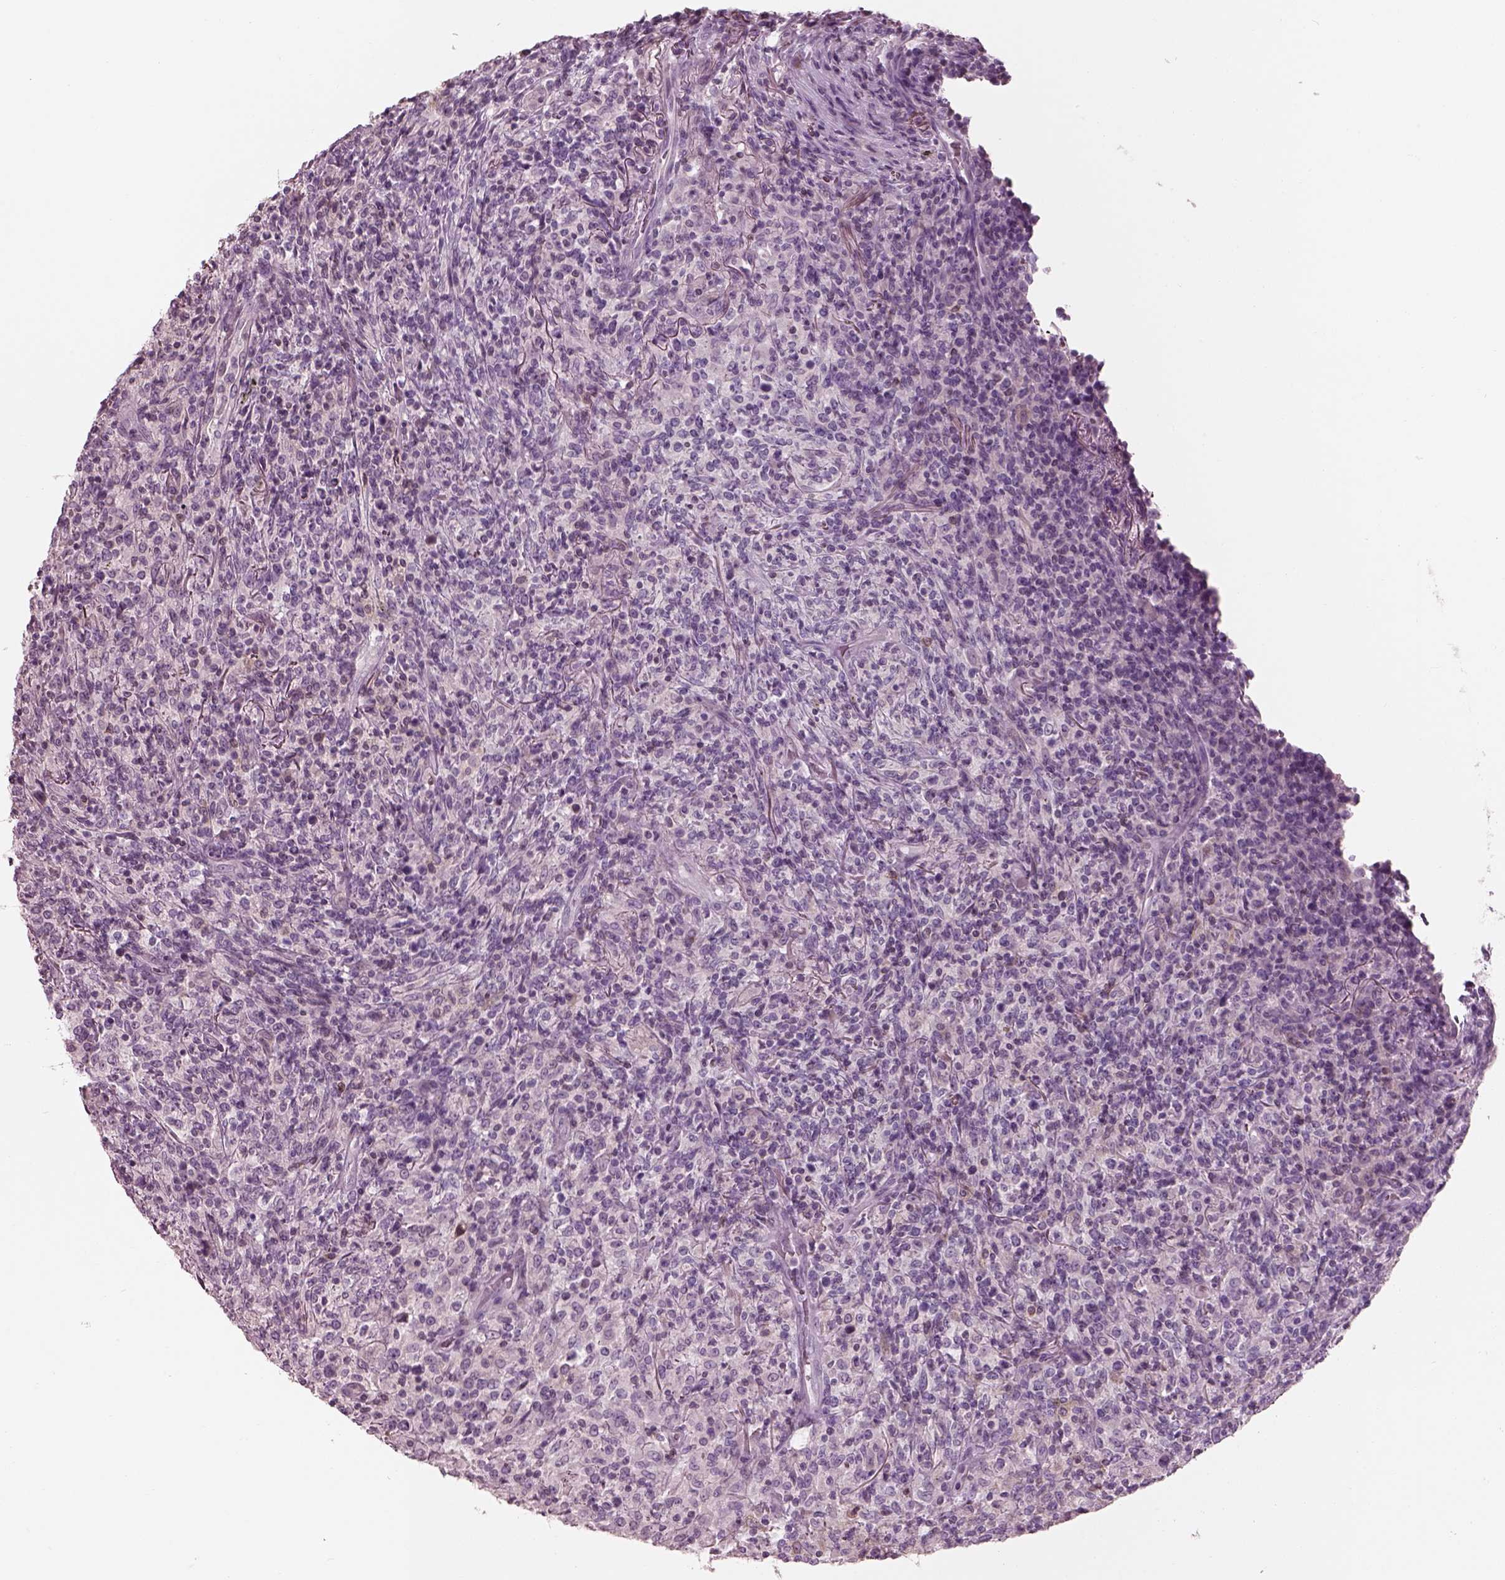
{"staining": {"intensity": "negative", "quantity": "none", "location": "none"}, "tissue": "lymphoma", "cell_type": "Tumor cells", "image_type": "cancer", "snomed": [{"axis": "morphology", "description": "Malignant lymphoma, non-Hodgkin's type, High grade"}, {"axis": "topography", "description": "Lung"}], "caption": "Immunohistochemical staining of lymphoma displays no significant staining in tumor cells.", "gene": "SLC27A2", "patient": {"sex": "male", "age": 79}}